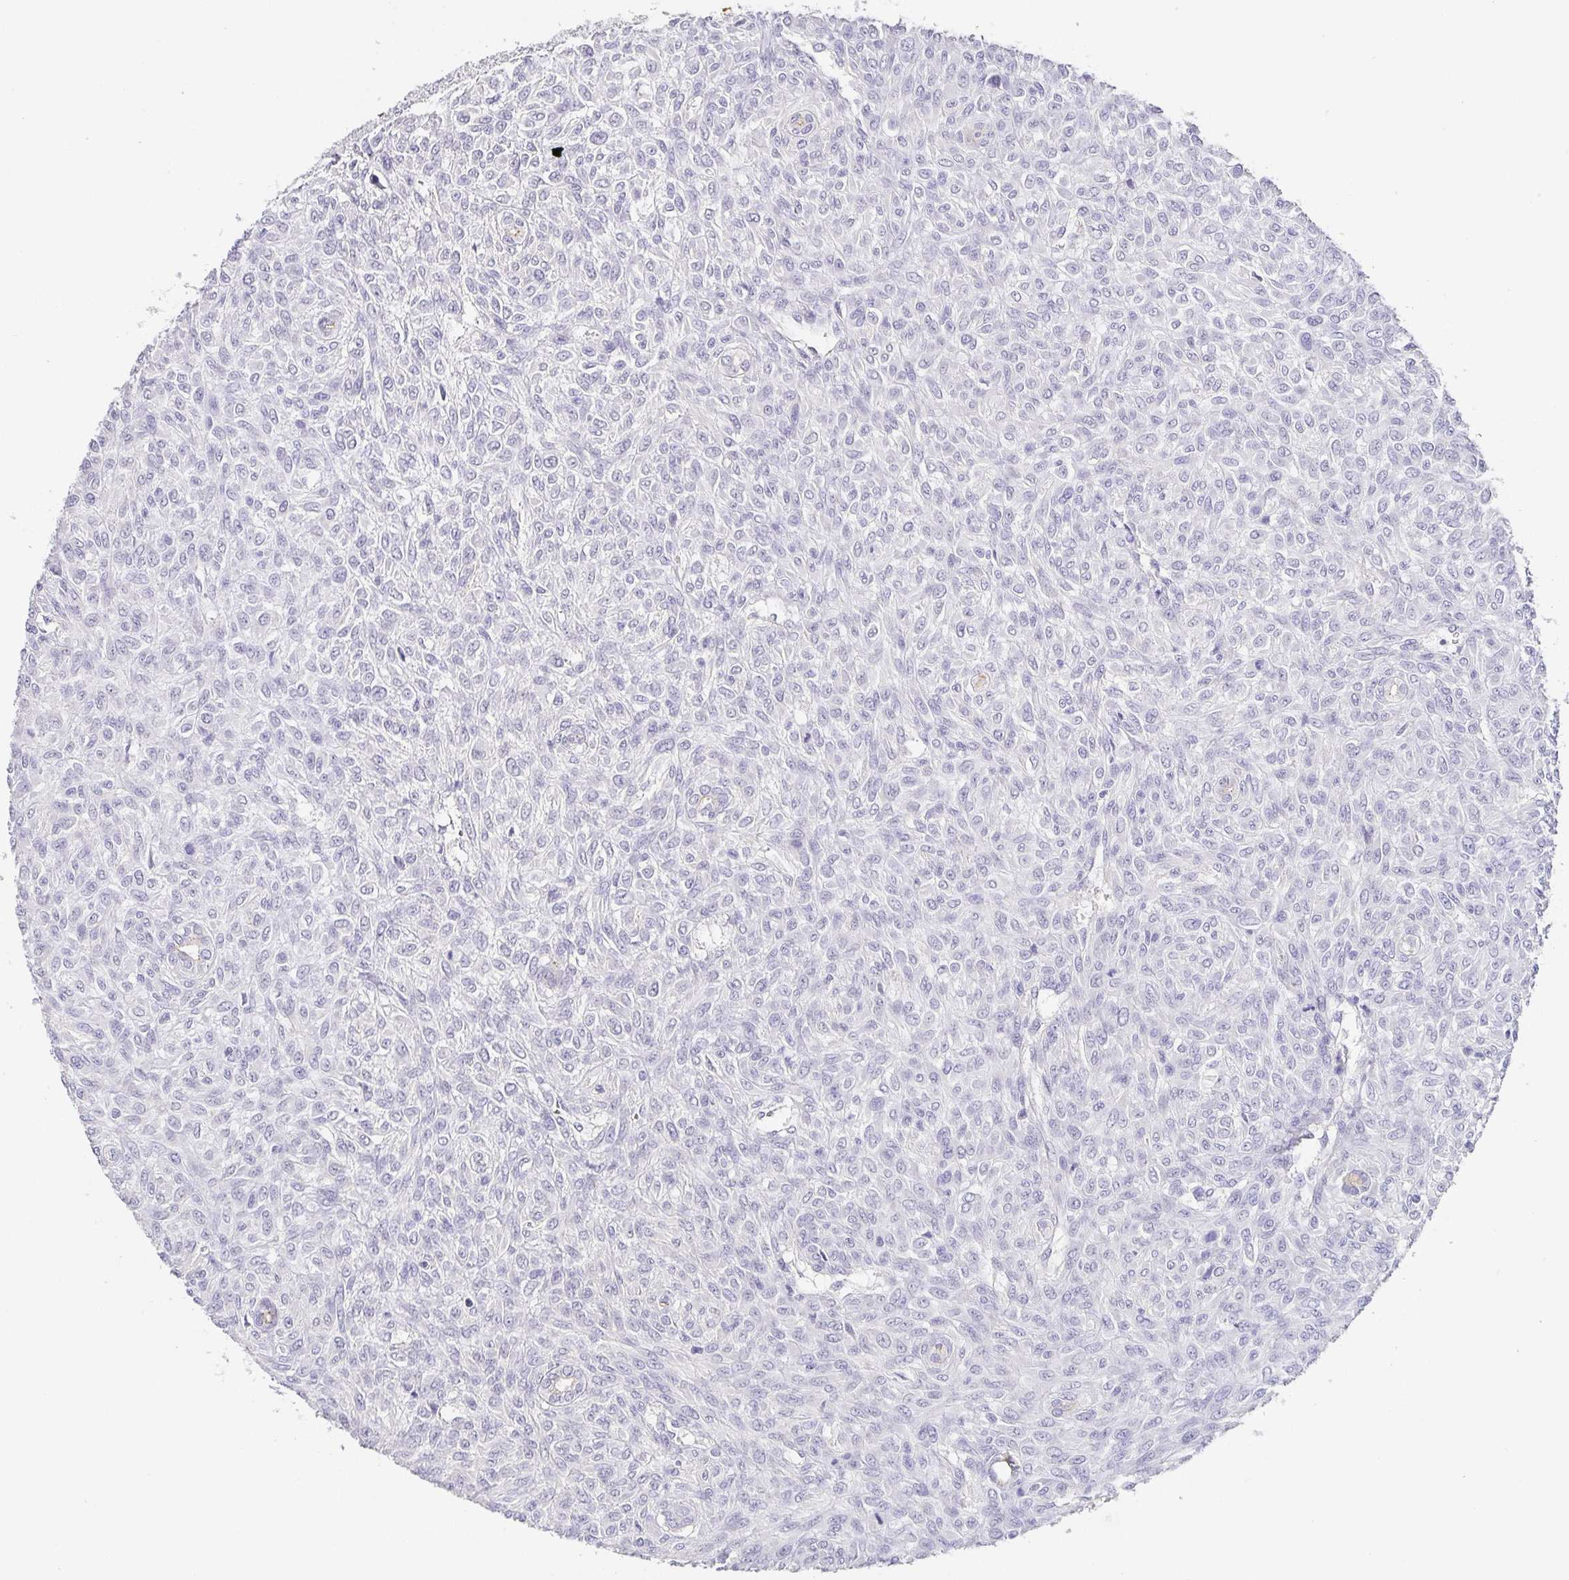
{"staining": {"intensity": "negative", "quantity": "none", "location": "none"}, "tissue": "renal cancer", "cell_type": "Tumor cells", "image_type": "cancer", "snomed": [{"axis": "morphology", "description": "Adenocarcinoma, NOS"}, {"axis": "topography", "description": "Kidney"}], "caption": "Tumor cells are negative for brown protein staining in renal adenocarcinoma.", "gene": "PDX1", "patient": {"sex": "male", "age": 58}}